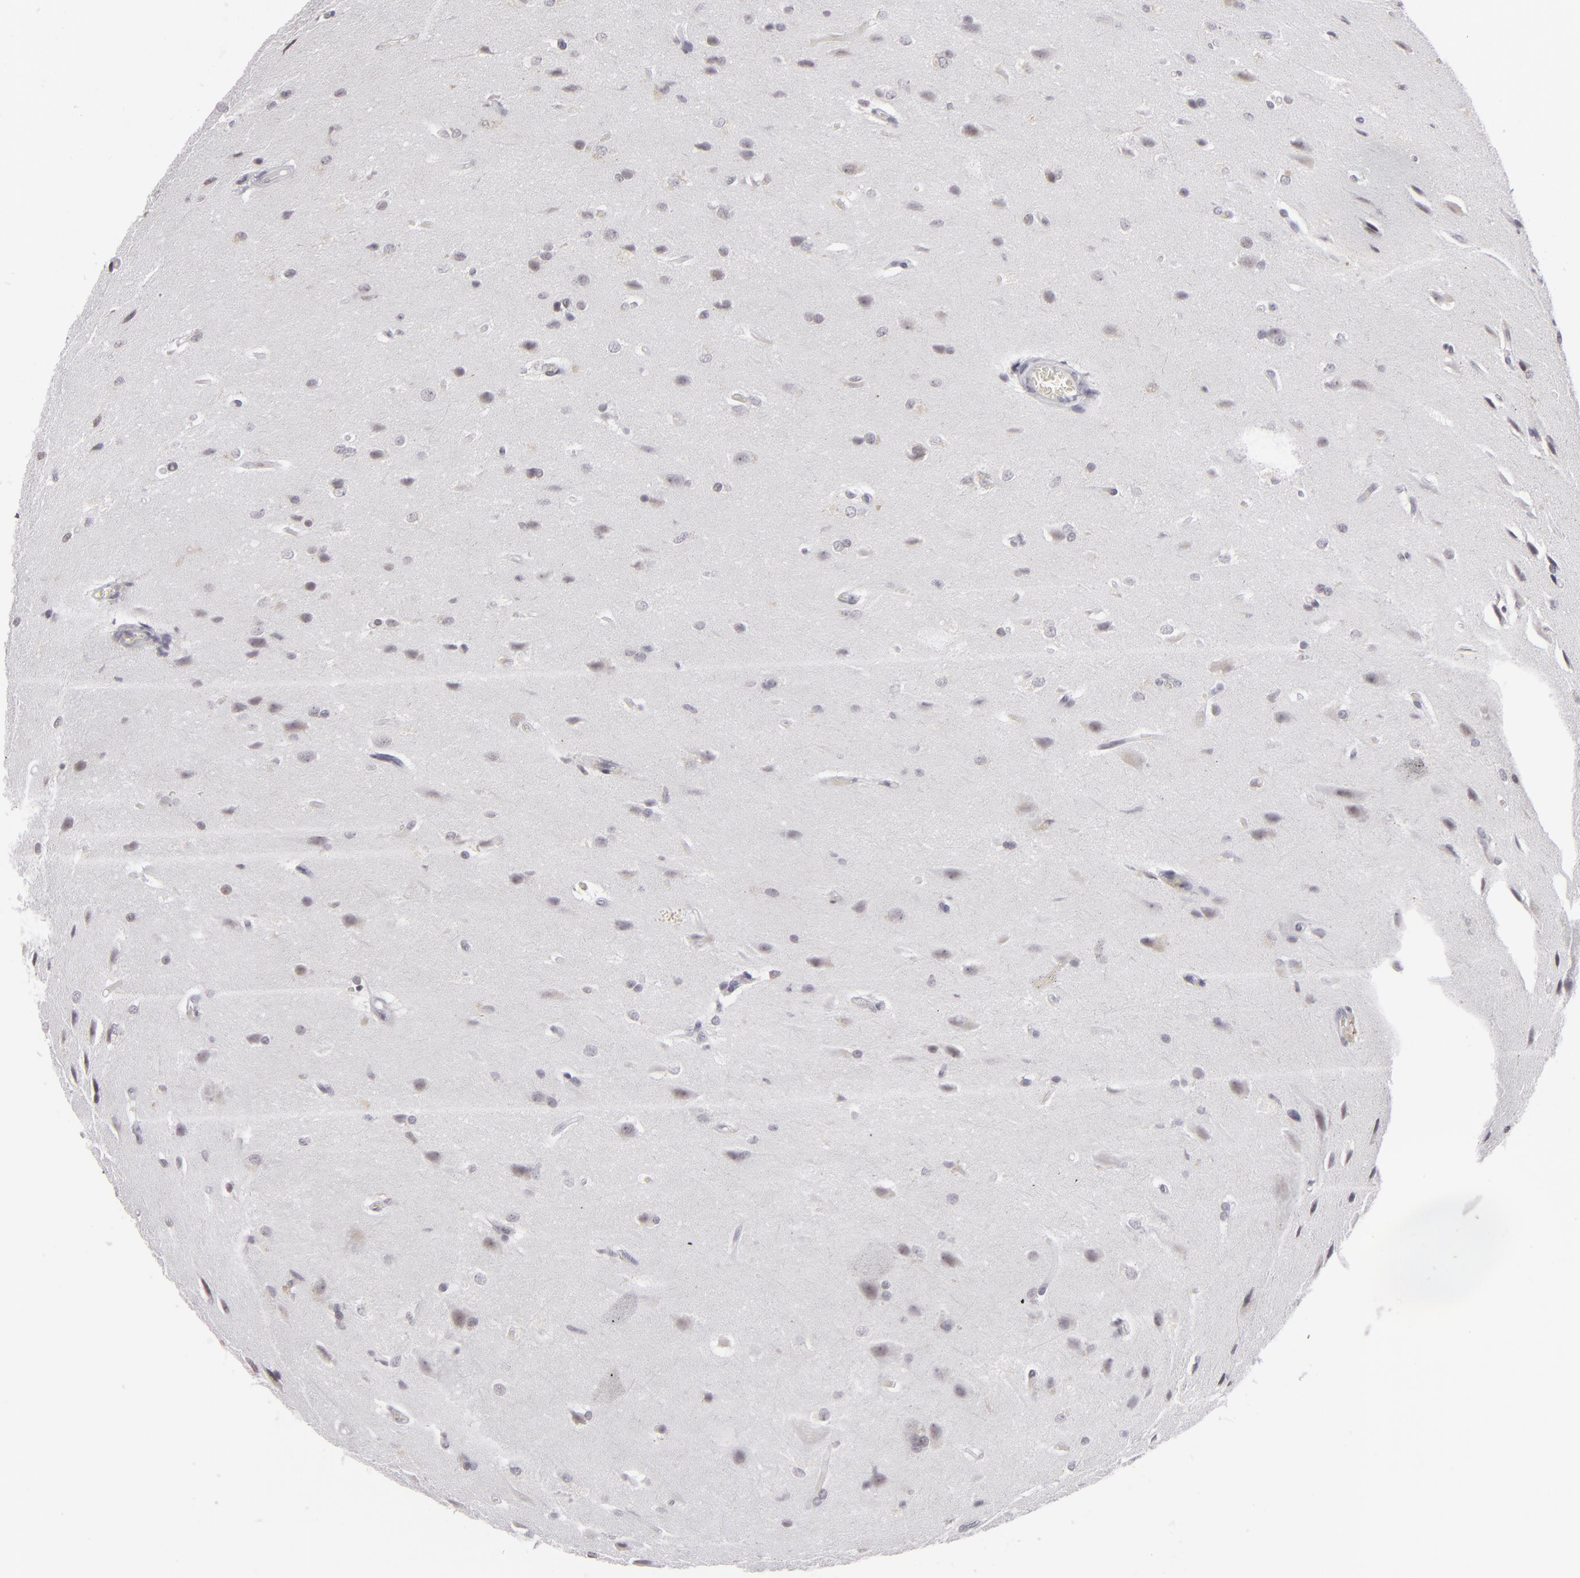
{"staining": {"intensity": "negative", "quantity": "none", "location": "none"}, "tissue": "glioma", "cell_type": "Tumor cells", "image_type": "cancer", "snomed": [{"axis": "morphology", "description": "Glioma, malignant, High grade"}, {"axis": "topography", "description": "Brain"}], "caption": "Immunohistochemistry image of glioma stained for a protein (brown), which reveals no staining in tumor cells.", "gene": "CLDN2", "patient": {"sex": "male", "age": 68}}